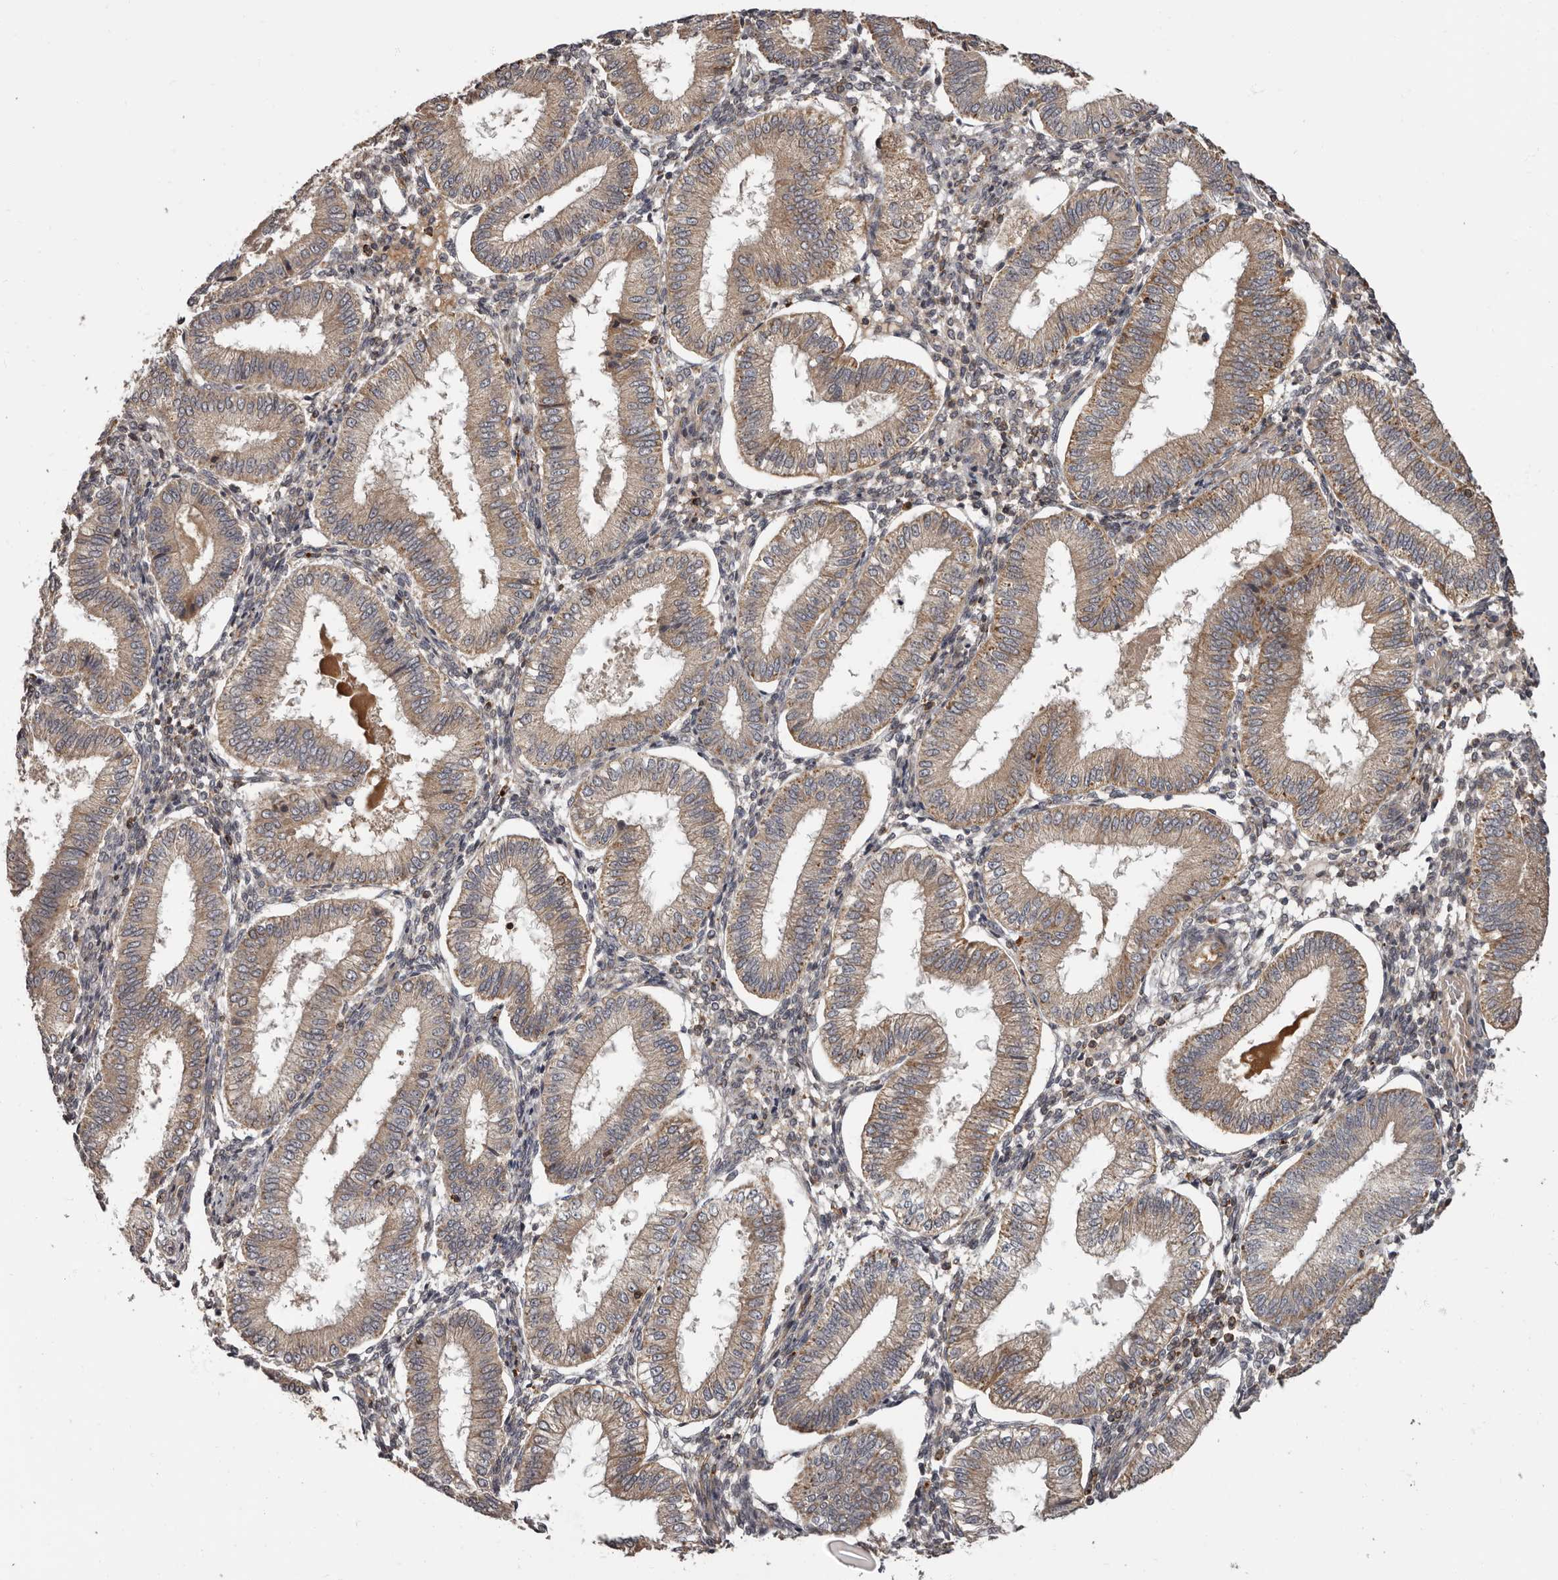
{"staining": {"intensity": "weak", "quantity": "25%-75%", "location": "cytoplasmic/membranous"}, "tissue": "endometrium", "cell_type": "Cells in endometrial stroma", "image_type": "normal", "snomed": [{"axis": "morphology", "description": "Normal tissue, NOS"}, {"axis": "topography", "description": "Endometrium"}], "caption": "Immunohistochemical staining of normal human endometrium exhibits weak cytoplasmic/membranous protein positivity in approximately 25%-75% of cells in endometrial stroma.", "gene": "ADCY2", "patient": {"sex": "female", "age": 39}}